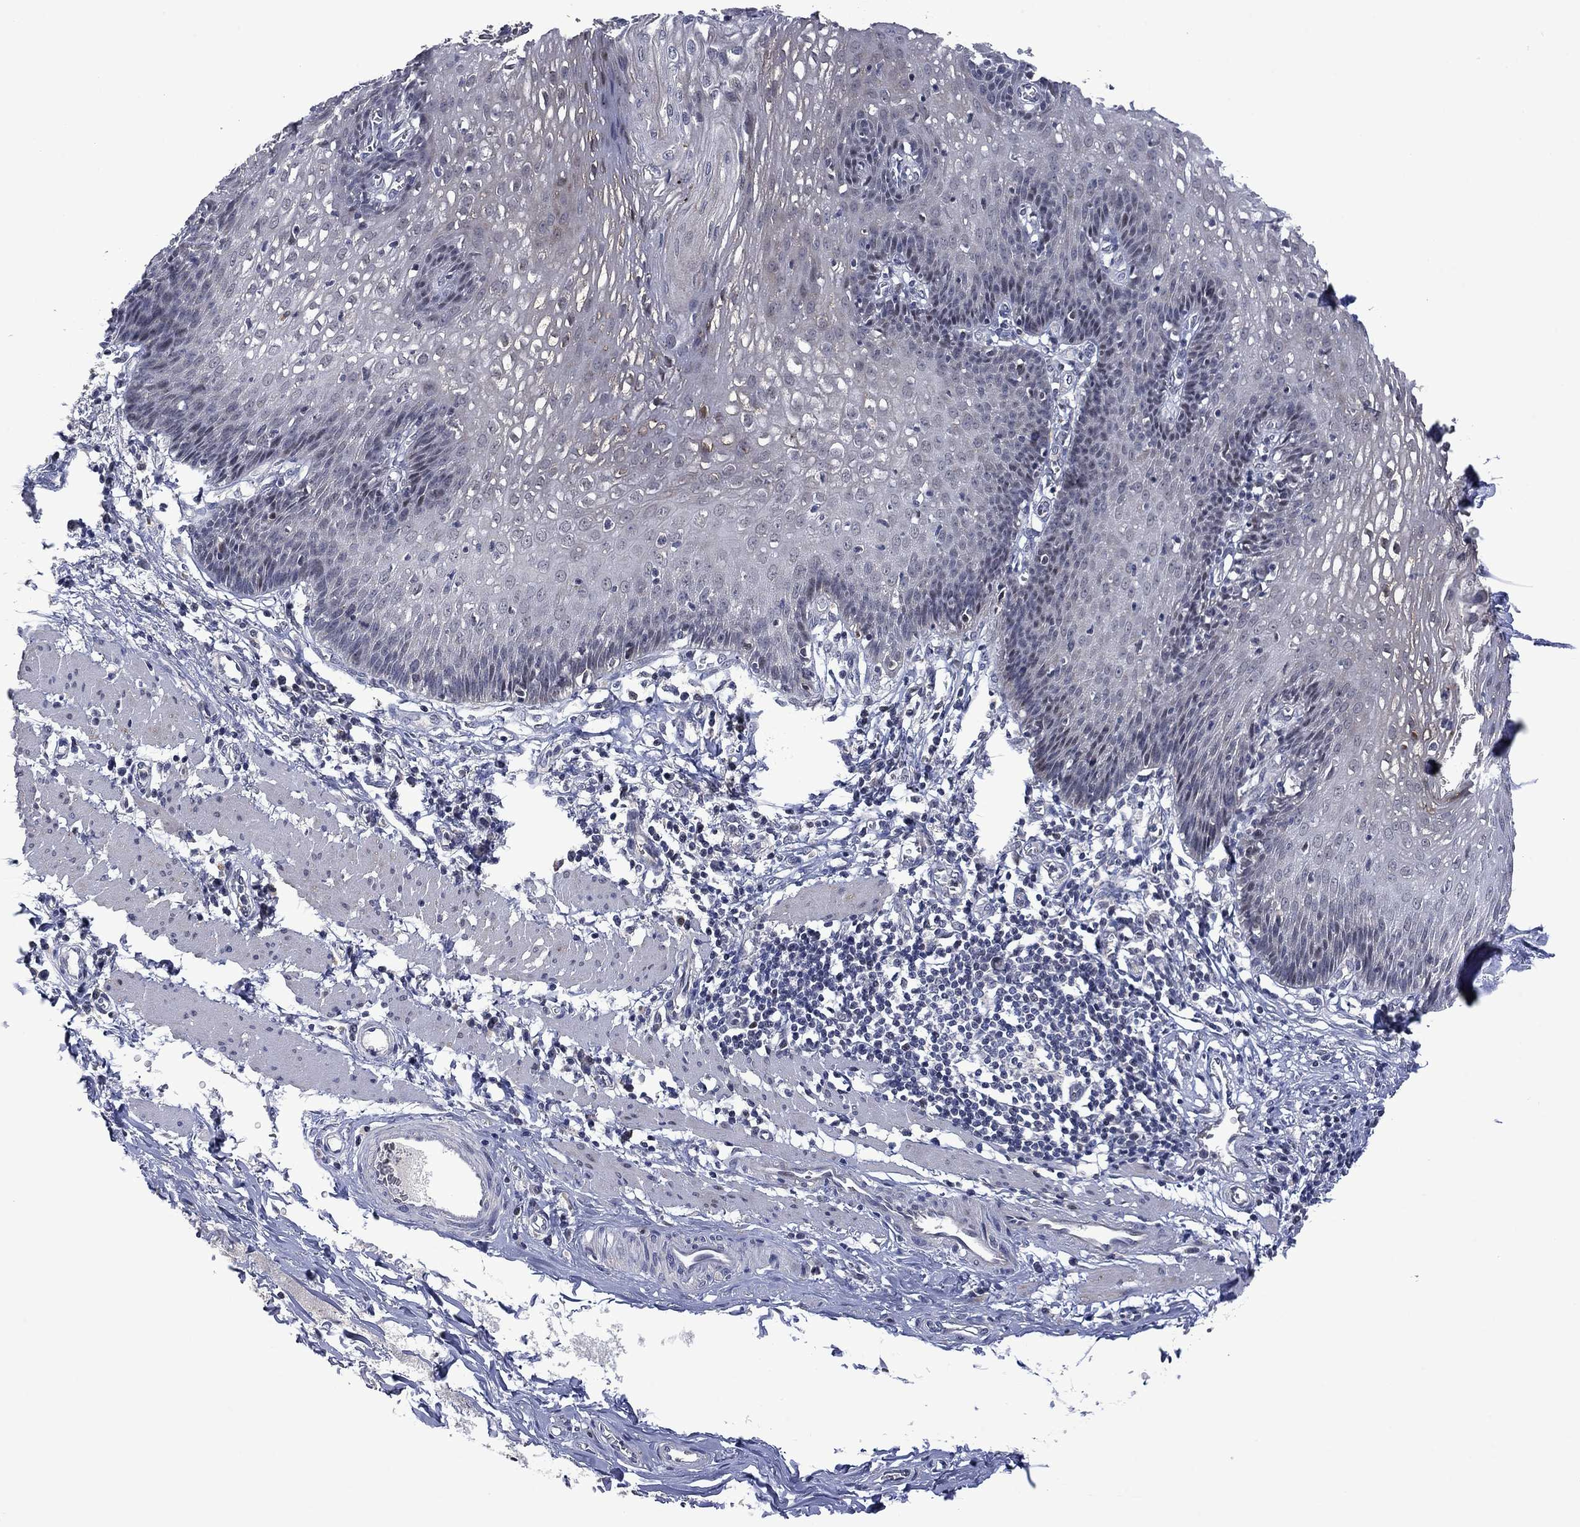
{"staining": {"intensity": "weak", "quantity": "<25%", "location": "cytoplasmic/membranous"}, "tissue": "esophagus", "cell_type": "Squamous epithelial cells", "image_type": "normal", "snomed": [{"axis": "morphology", "description": "Normal tissue, NOS"}, {"axis": "topography", "description": "Esophagus"}], "caption": "Normal esophagus was stained to show a protein in brown. There is no significant staining in squamous epithelial cells. (Brightfield microscopy of DAB (3,3'-diaminobenzidine) IHC at high magnification).", "gene": "PHKA1", "patient": {"sex": "male", "age": 57}}